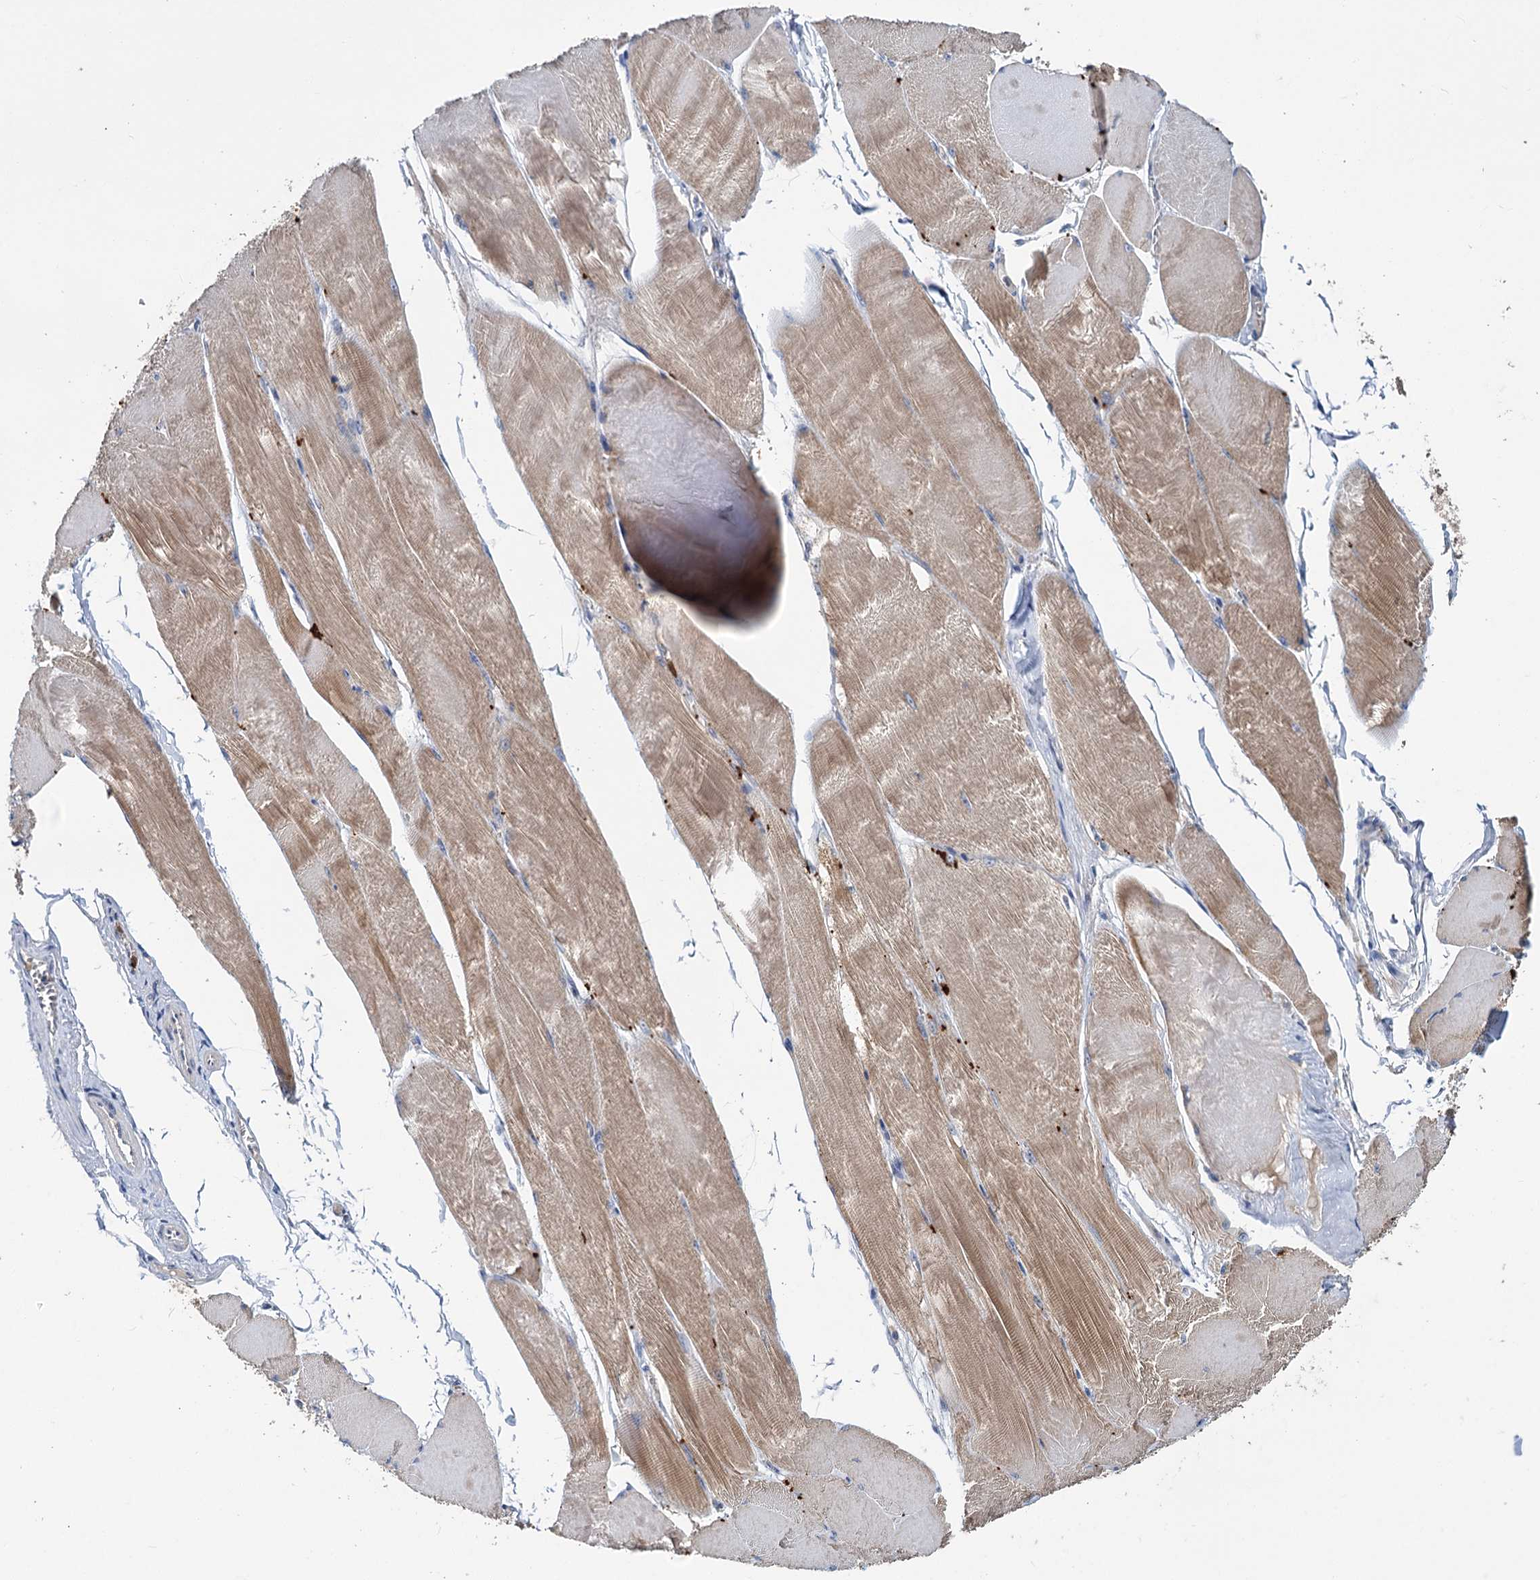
{"staining": {"intensity": "moderate", "quantity": ">75%", "location": "cytoplasmic/membranous"}, "tissue": "skeletal muscle", "cell_type": "Myocytes", "image_type": "normal", "snomed": [{"axis": "morphology", "description": "Normal tissue, NOS"}, {"axis": "morphology", "description": "Basal cell carcinoma"}, {"axis": "topography", "description": "Skeletal muscle"}], "caption": "This micrograph displays immunohistochemistry (IHC) staining of unremarkable human skeletal muscle, with medium moderate cytoplasmic/membranous staining in approximately >75% of myocytes.", "gene": "DYNC2H1", "patient": {"sex": "female", "age": 64}}